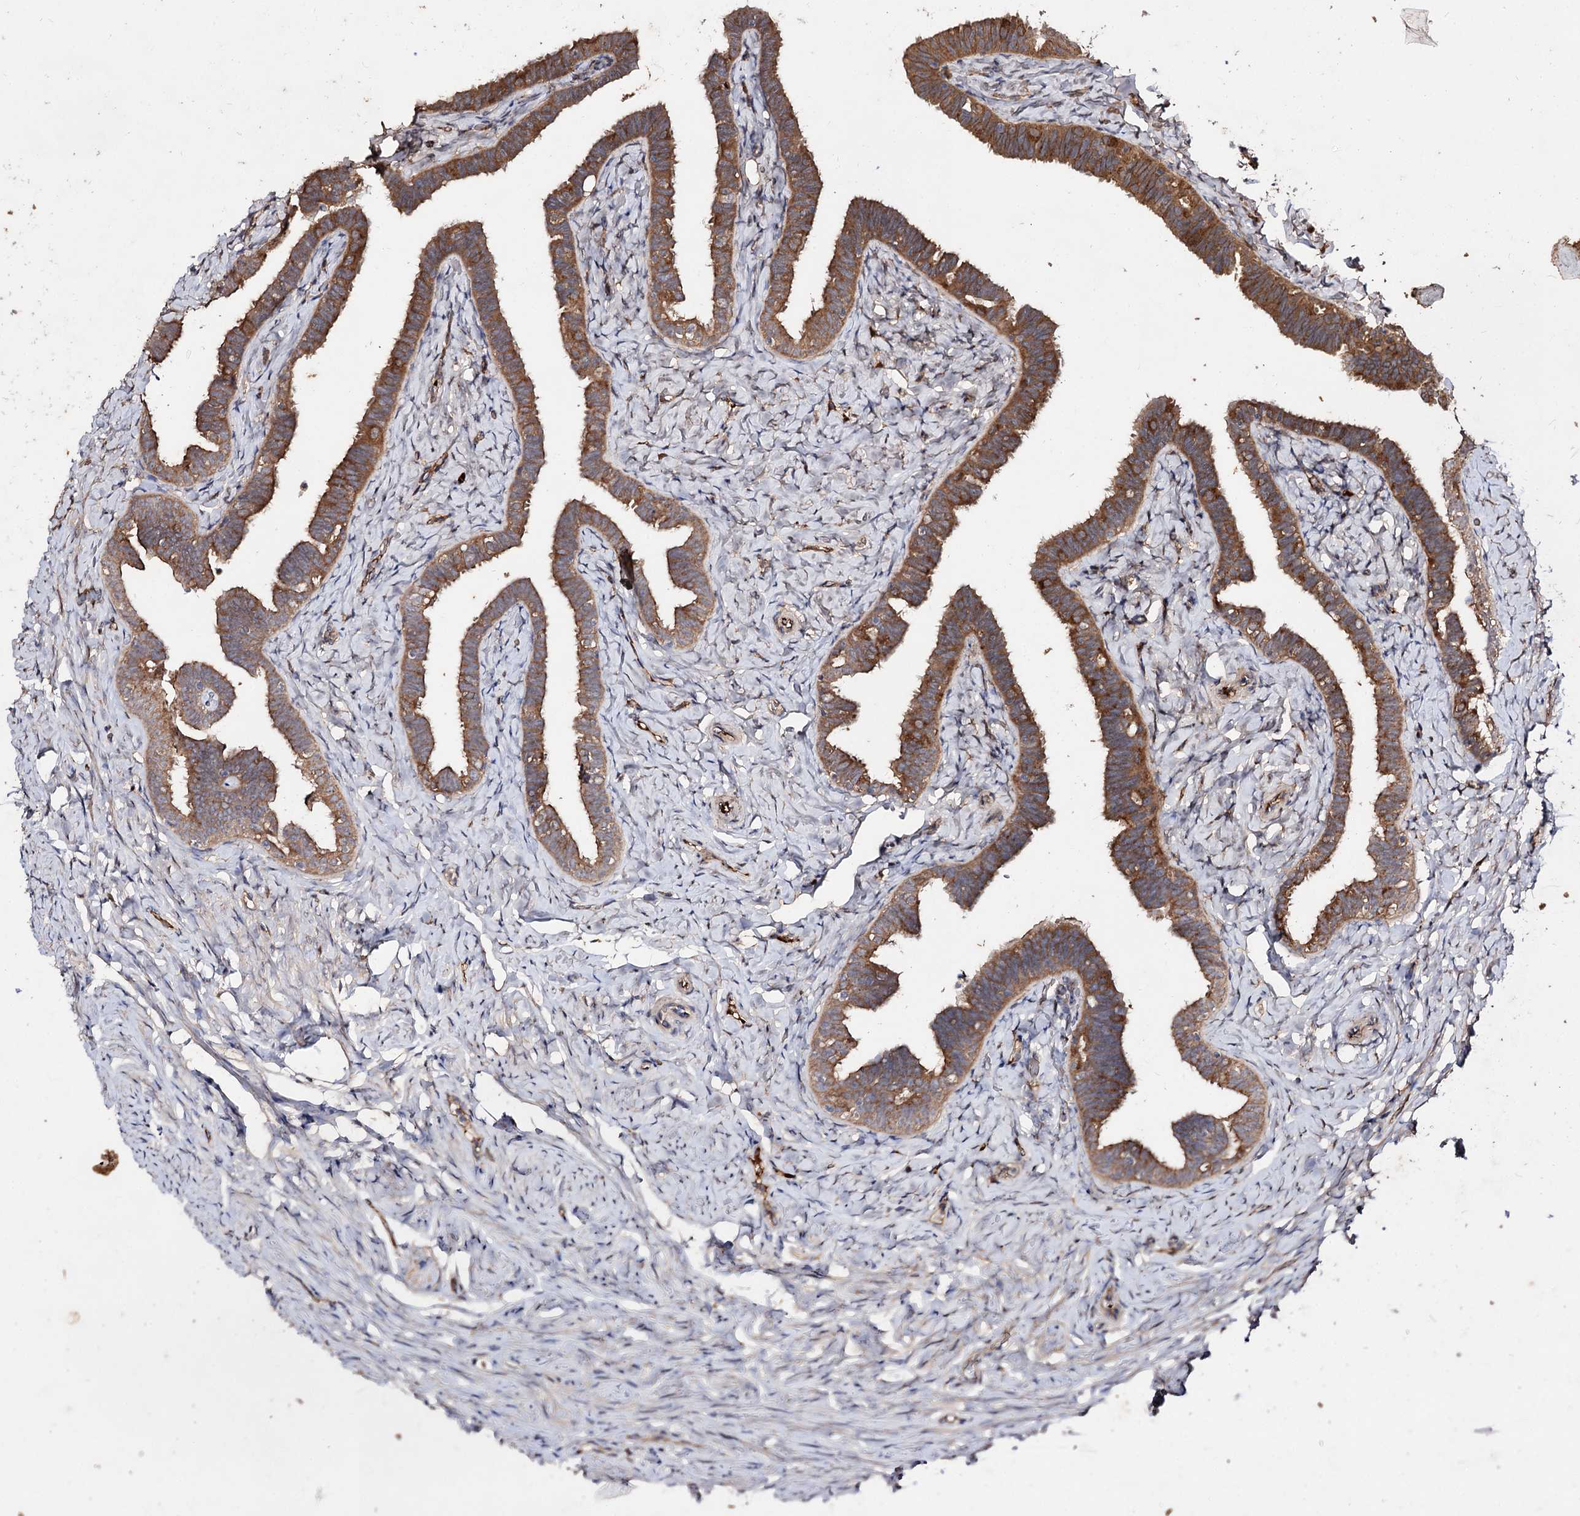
{"staining": {"intensity": "moderate", "quantity": ">75%", "location": "cytoplasmic/membranous"}, "tissue": "fallopian tube", "cell_type": "Glandular cells", "image_type": "normal", "snomed": [{"axis": "morphology", "description": "Normal tissue, NOS"}, {"axis": "topography", "description": "Fallopian tube"}], "caption": "Moderate cytoplasmic/membranous positivity for a protein is present in approximately >75% of glandular cells of unremarkable fallopian tube using immunohistochemistry (IHC).", "gene": "ARFIP2", "patient": {"sex": "female", "age": 39}}